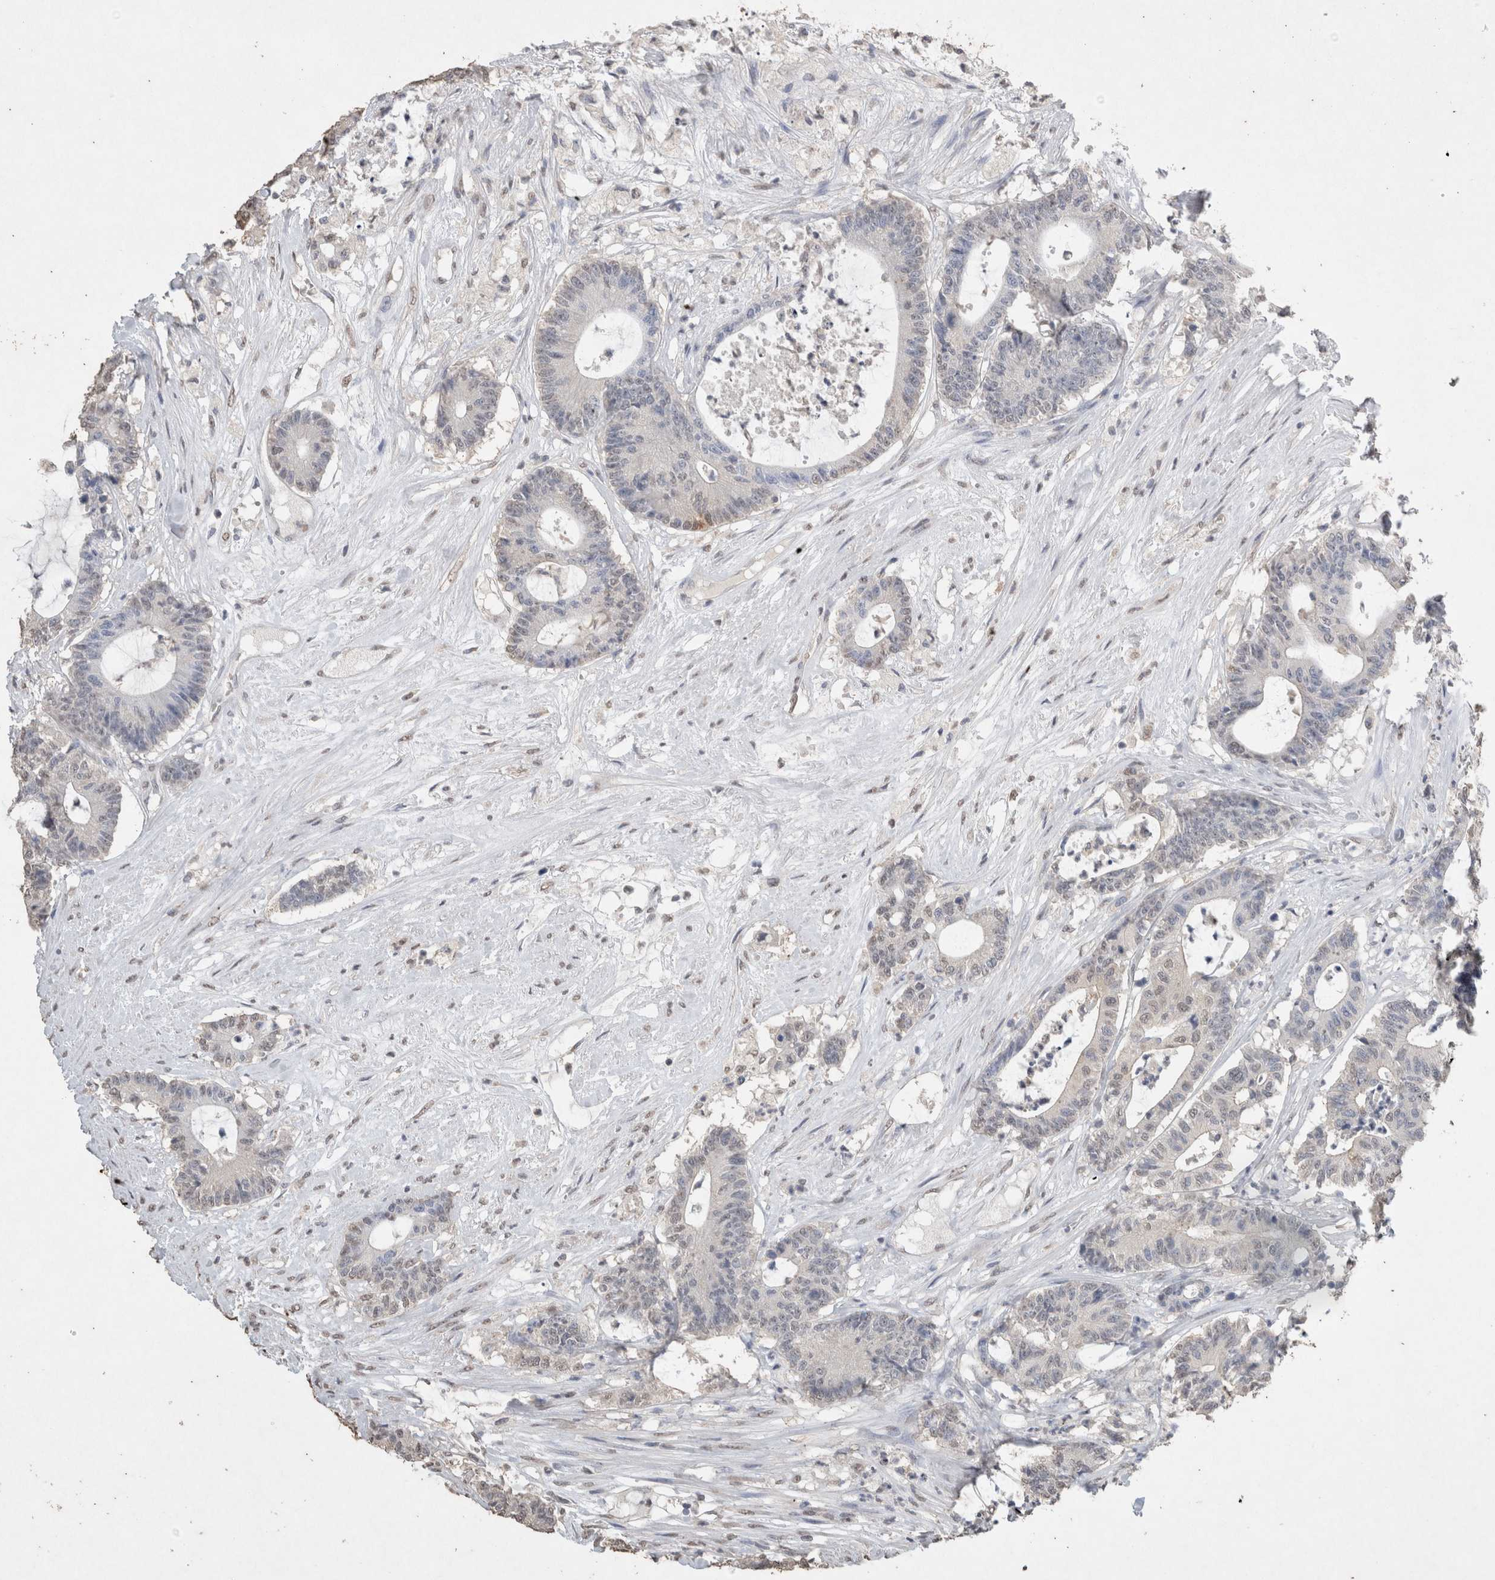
{"staining": {"intensity": "weak", "quantity": "<25%", "location": "nuclear"}, "tissue": "colorectal cancer", "cell_type": "Tumor cells", "image_type": "cancer", "snomed": [{"axis": "morphology", "description": "Adenocarcinoma, NOS"}, {"axis": "topography", "description": "Colon"}], "caption": "Immunohistochemistry image of neoplastic tissue: human adenocarcinoma (colorectal) stained with DAB (3,3'-diaminobenzidine) demonstrates no significant protein expression in tumor cells.", "gene": "LGALS2", "patient": {"sex": "female", "age": 84}}